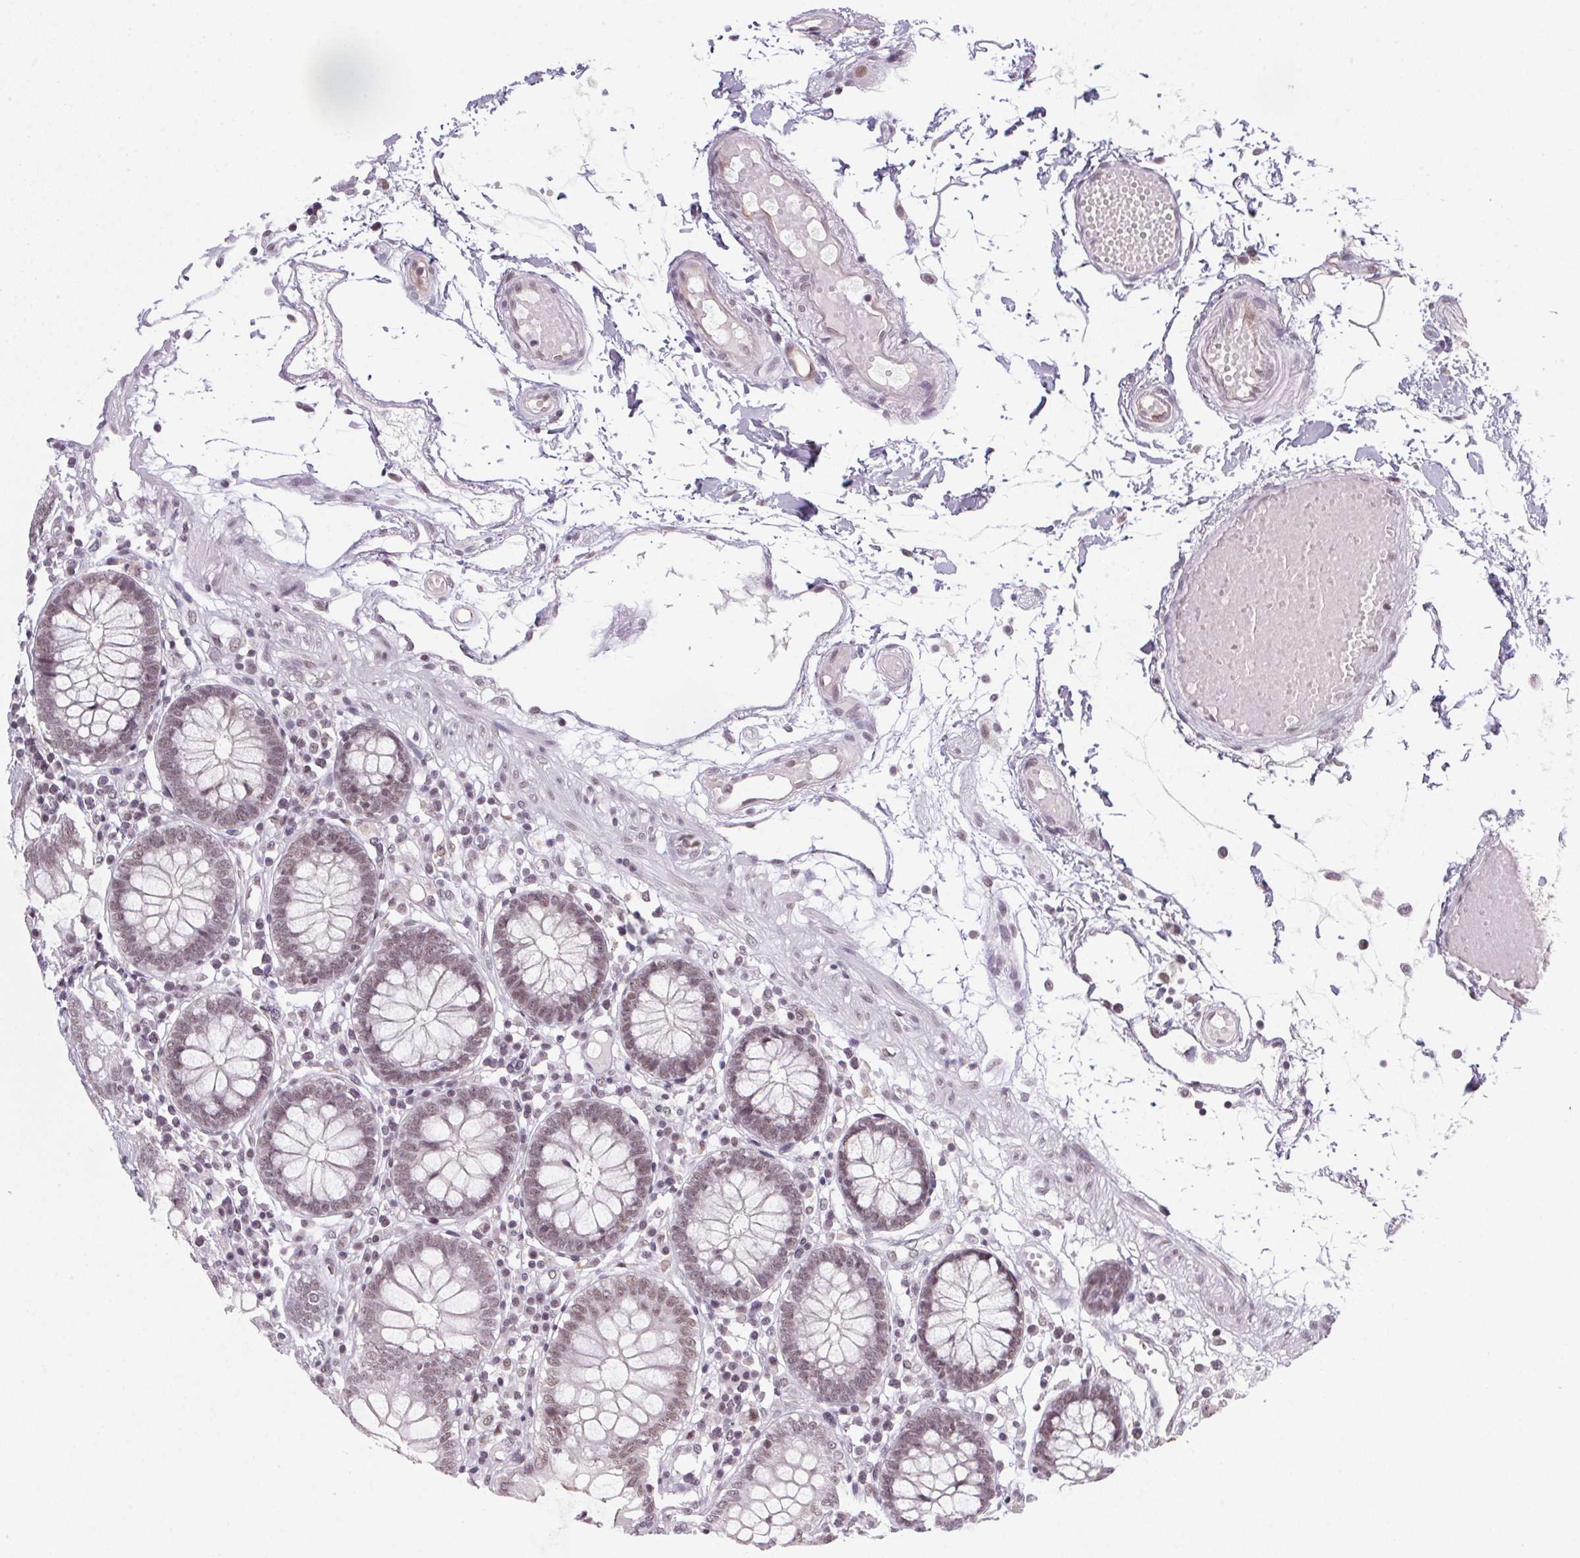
{"staining": {"intensity": "weak", "quantity": "25%-75%", "location": "nuclear"}, "tissue": "colon", "cell_type": "Endothelial cells", "image_type": "normal", "snomed": [{"axis": "morphology", "description": "Normal tissue, NOS"}, {"axis": "morphology", "description": "Adenocarcinoma, NOS"}, {"axis": "topography", "description": "Colon"}], "caption": "Immunohistochemical staining of unremarkable colon exhibits weak nuclear protein staining in about 25%-75% of endothelial cells.", "gene": "SRSF7", "patient": {"sex": "male", "age": 83}}